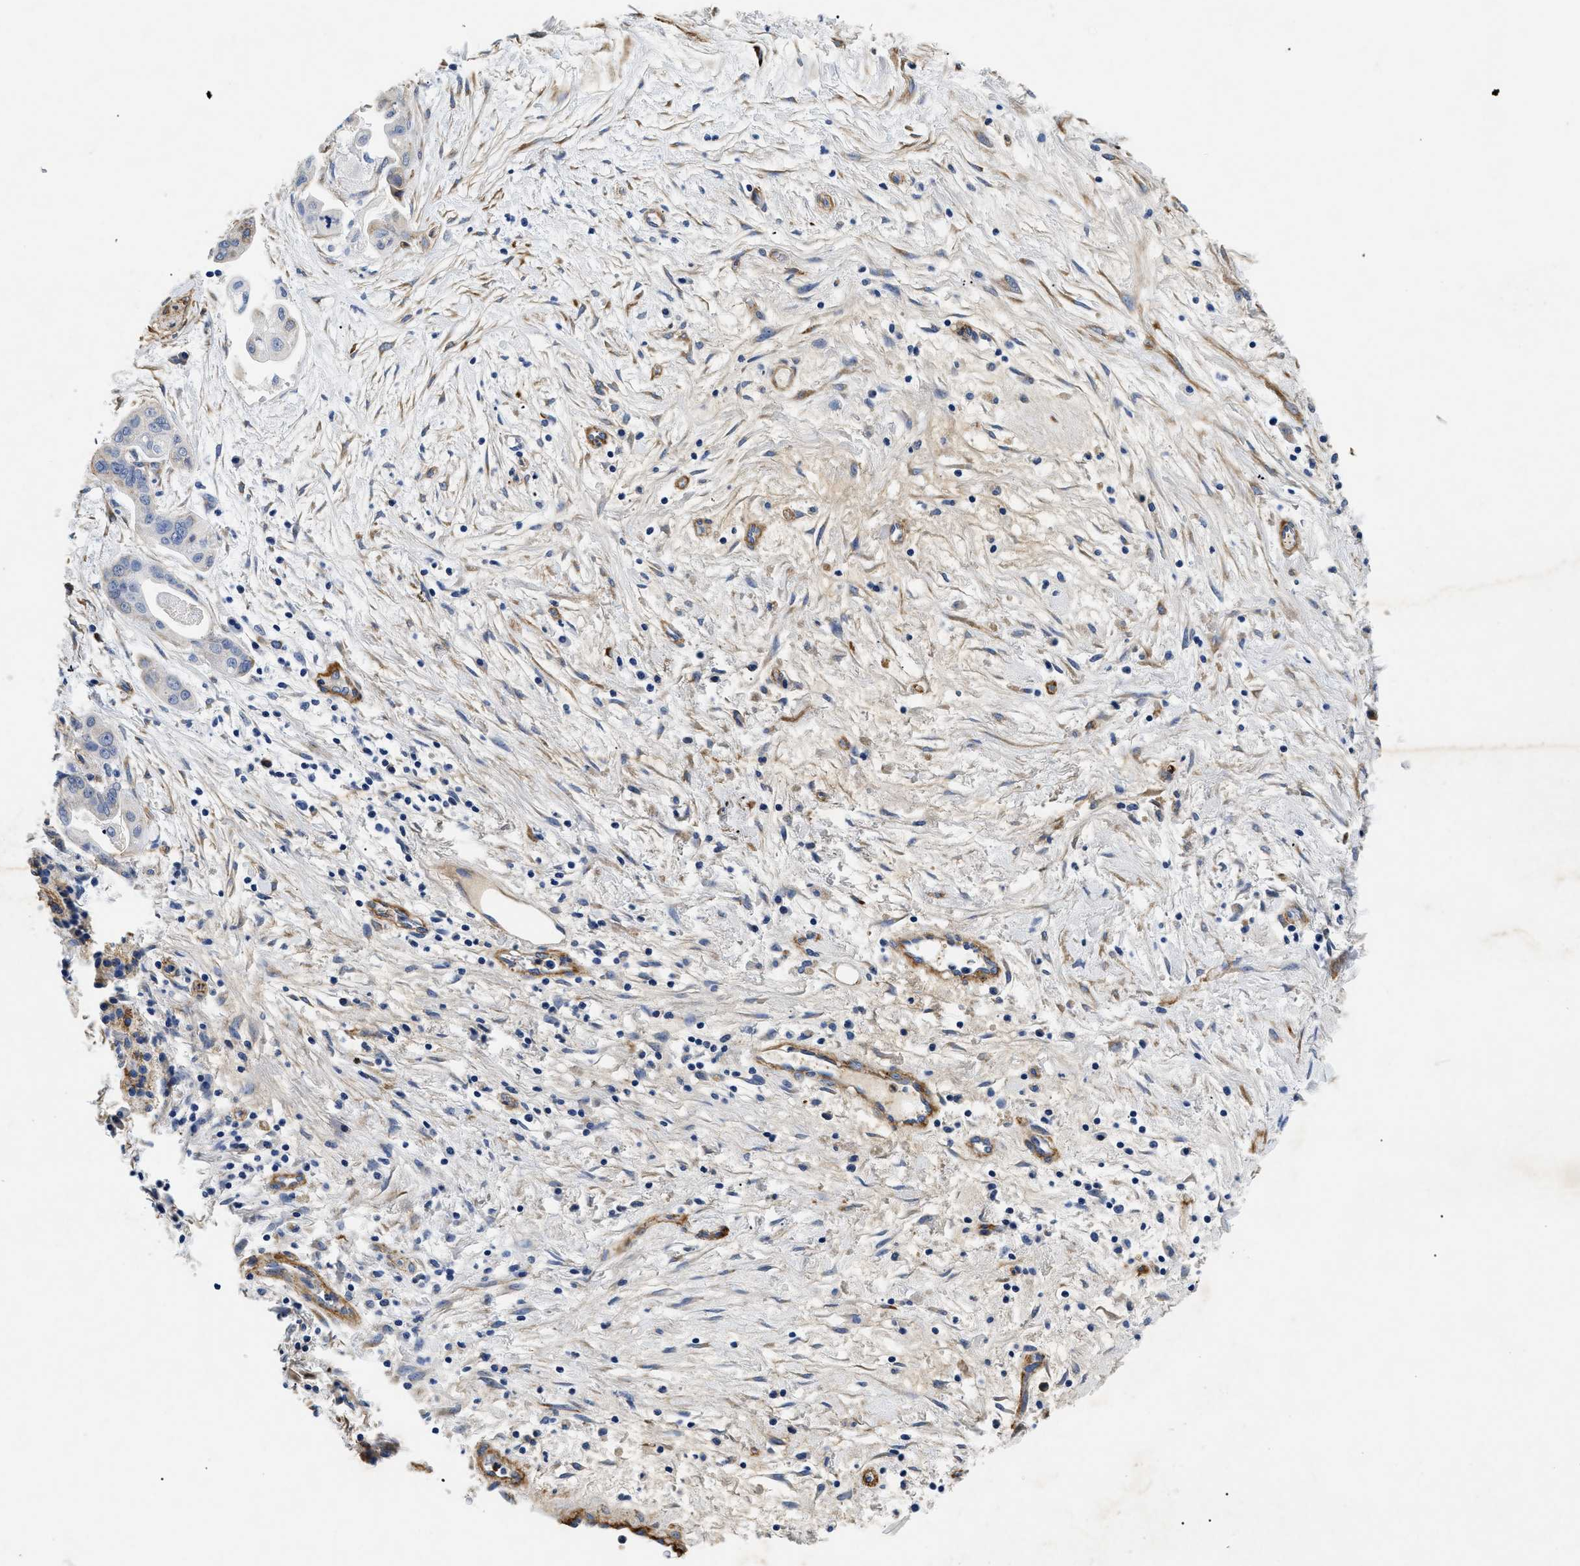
{"staining": {"intensity": "negative", "quantity": "none", "location": "none"}, "tissue": "pancreatic cancer", "cell_type": "Tumor cells", "image_type": "cancer", "snomed": [{"axis": "morphology", "description": "Adenocarcinoma, NOS"}, {"axis": "topography", "description": "Pancreas"}], "caption": "Immunohistochemistry histopathology image of neoplastic tissue: human pancreatic adenocarcinoma stained with DAB reveals no significant protein expression in tumor cells.", "gene": "LAMA3", "patient": {"sex": "female", "age": 75}}